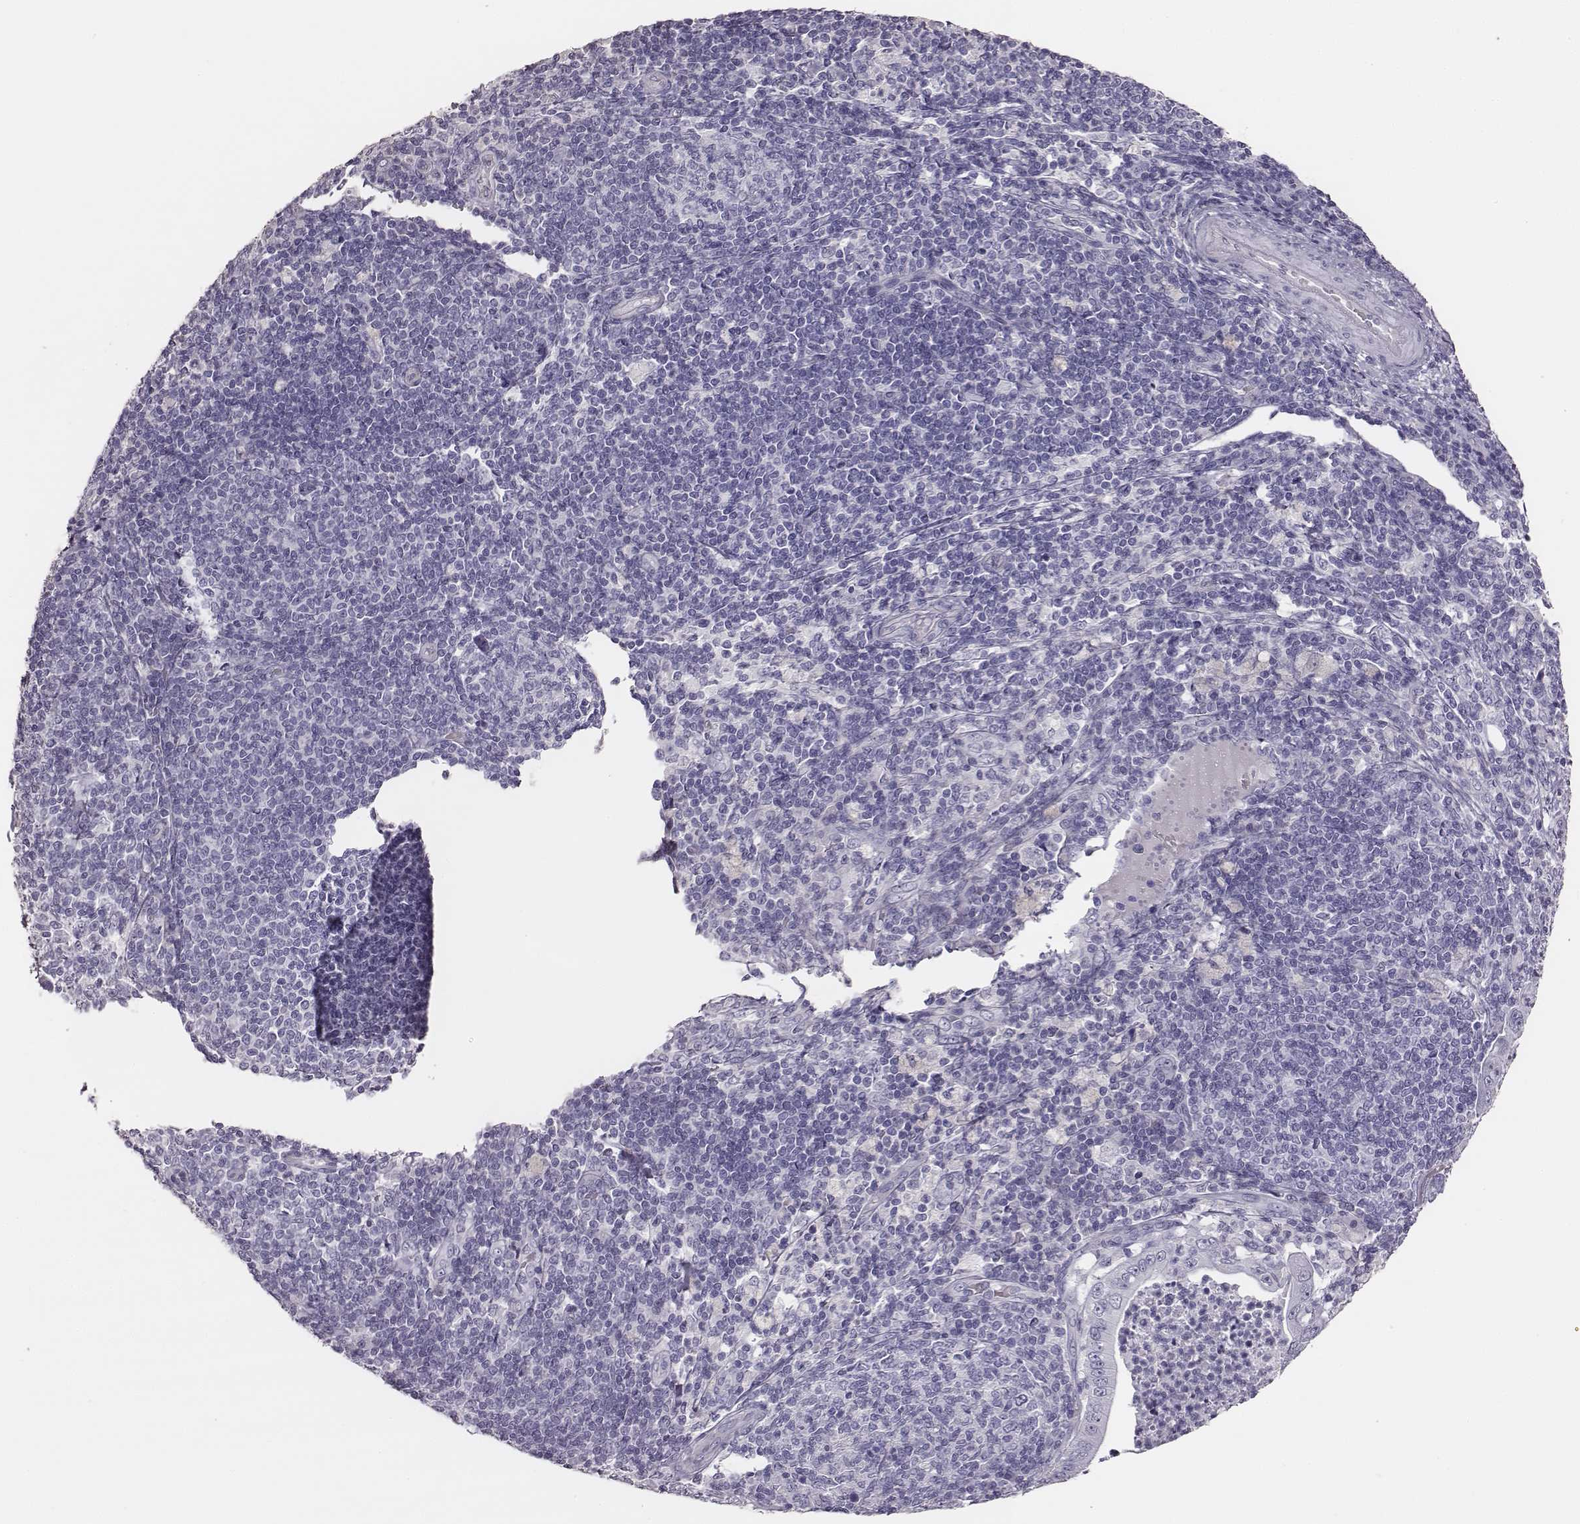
{"staining": {"intensity": "negative", "quantity": "none", "location": "none"}, "tissue": "pancreatic cancer", "cell_type": "Tumor cells", "image_type": "cancer", "snomed": [{"axis": "morphology", "description": "Adenocarcinoma, NOS"}, {"axis": "topography", "description": "Pancreas"}], "caption": "IHC photomicrograph of neoplastic tissue: human adenocarcinoma (pancreatic) stained with DAB exhibits no significant protein staining in tumor cells.", "gene": "GUCA1A", "patient": {"sex": "male", "age": 71}}